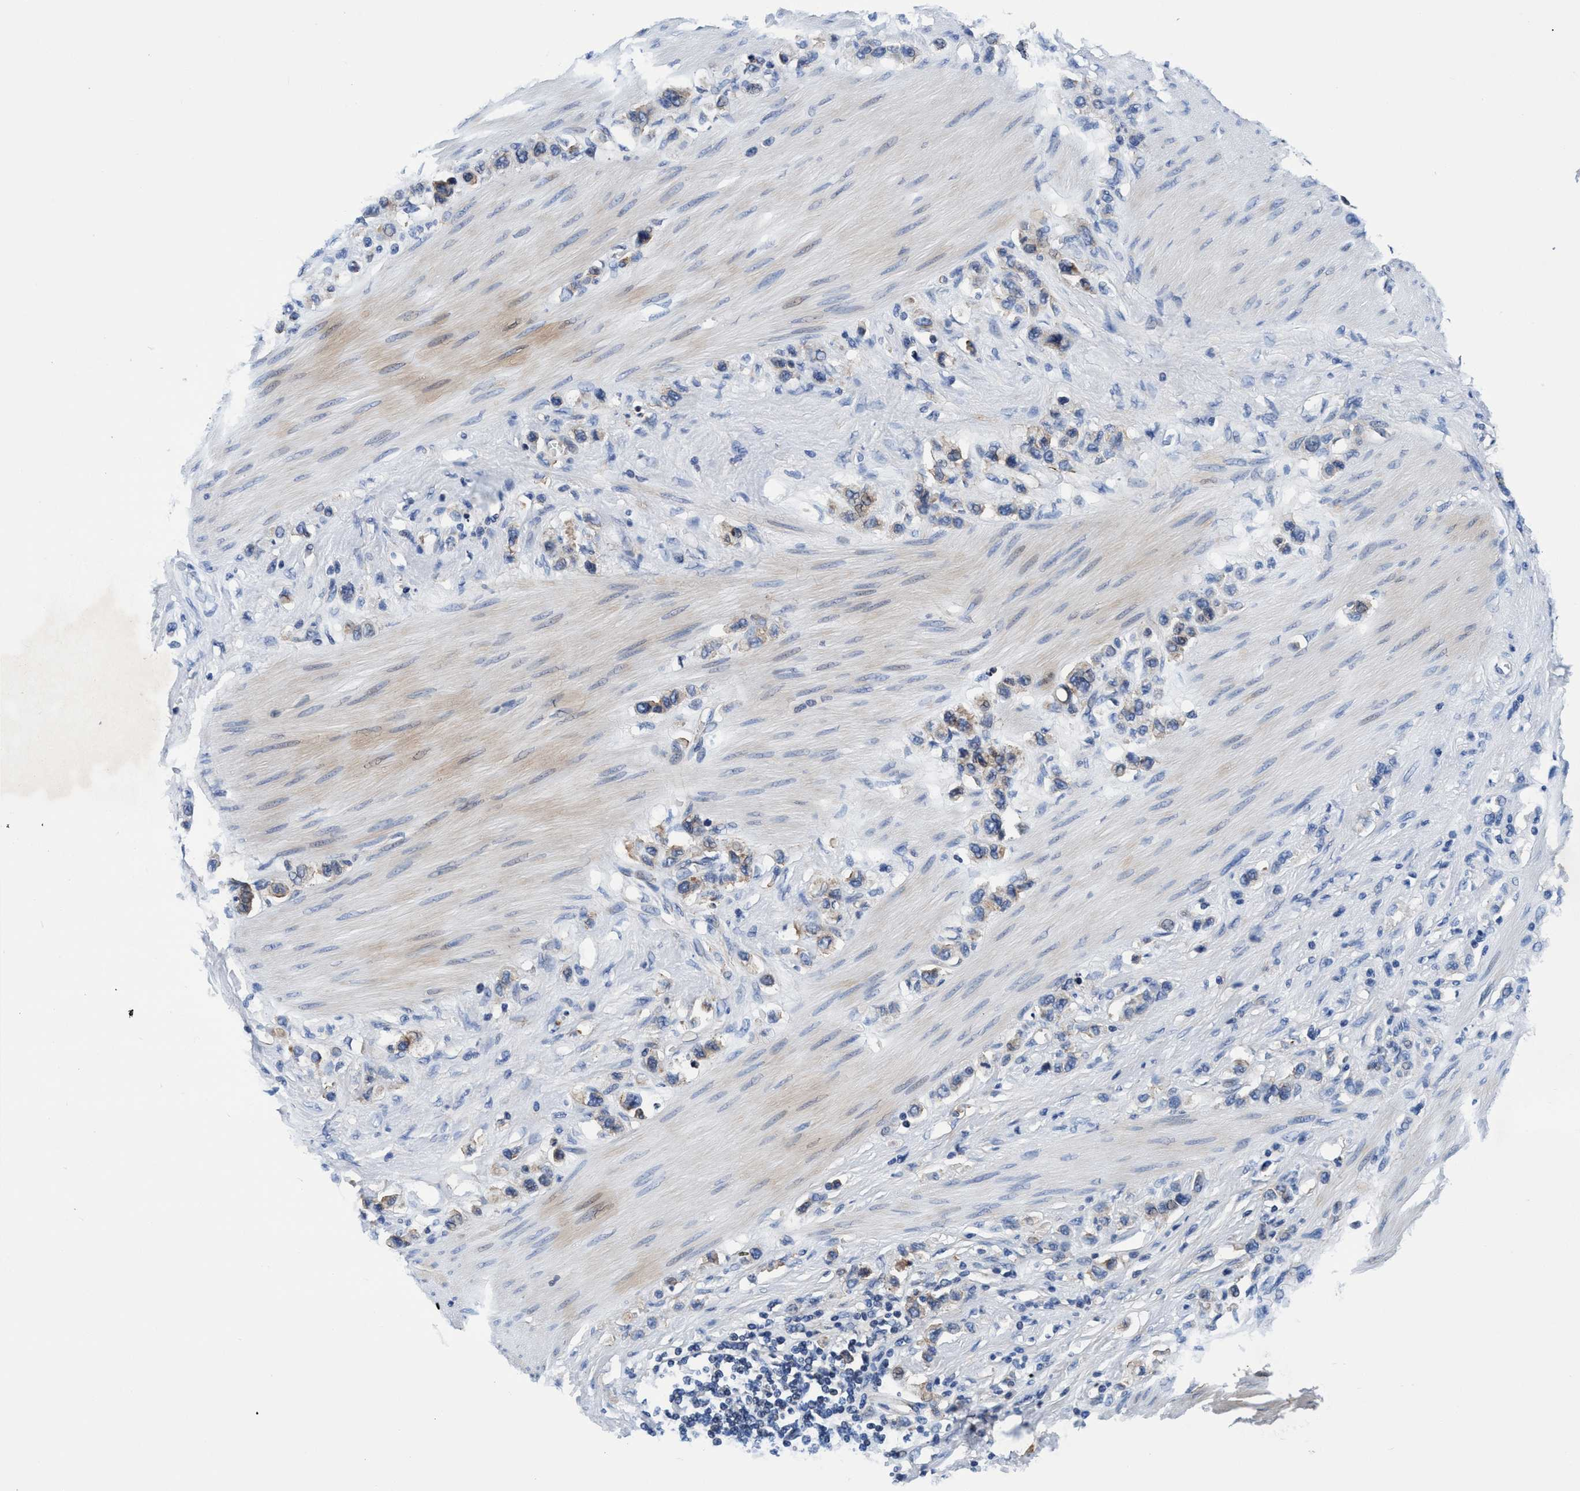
{"staining": {"intensity": "weak", "quantity": "25%-75%", "location": "cytoplasmic/membranous"}, "tissue": "stomach cancer", "cell_type": "Tumor cells", "image_type": "cancer", "snomed": [{"axis": "morphology", "description": "Adenocarcinoma, NOS"}, {"axis": "topography", "description": "Stomach"}], "caption": "Adenocarcinoma (stomach) stained for a protein (brown) shows weak cytoplasmic/membranous positive positivity in about 25%-75% of tumor cells.", "gene": "MCM3AP", "patient": {"sex": "female", "age": 65}}